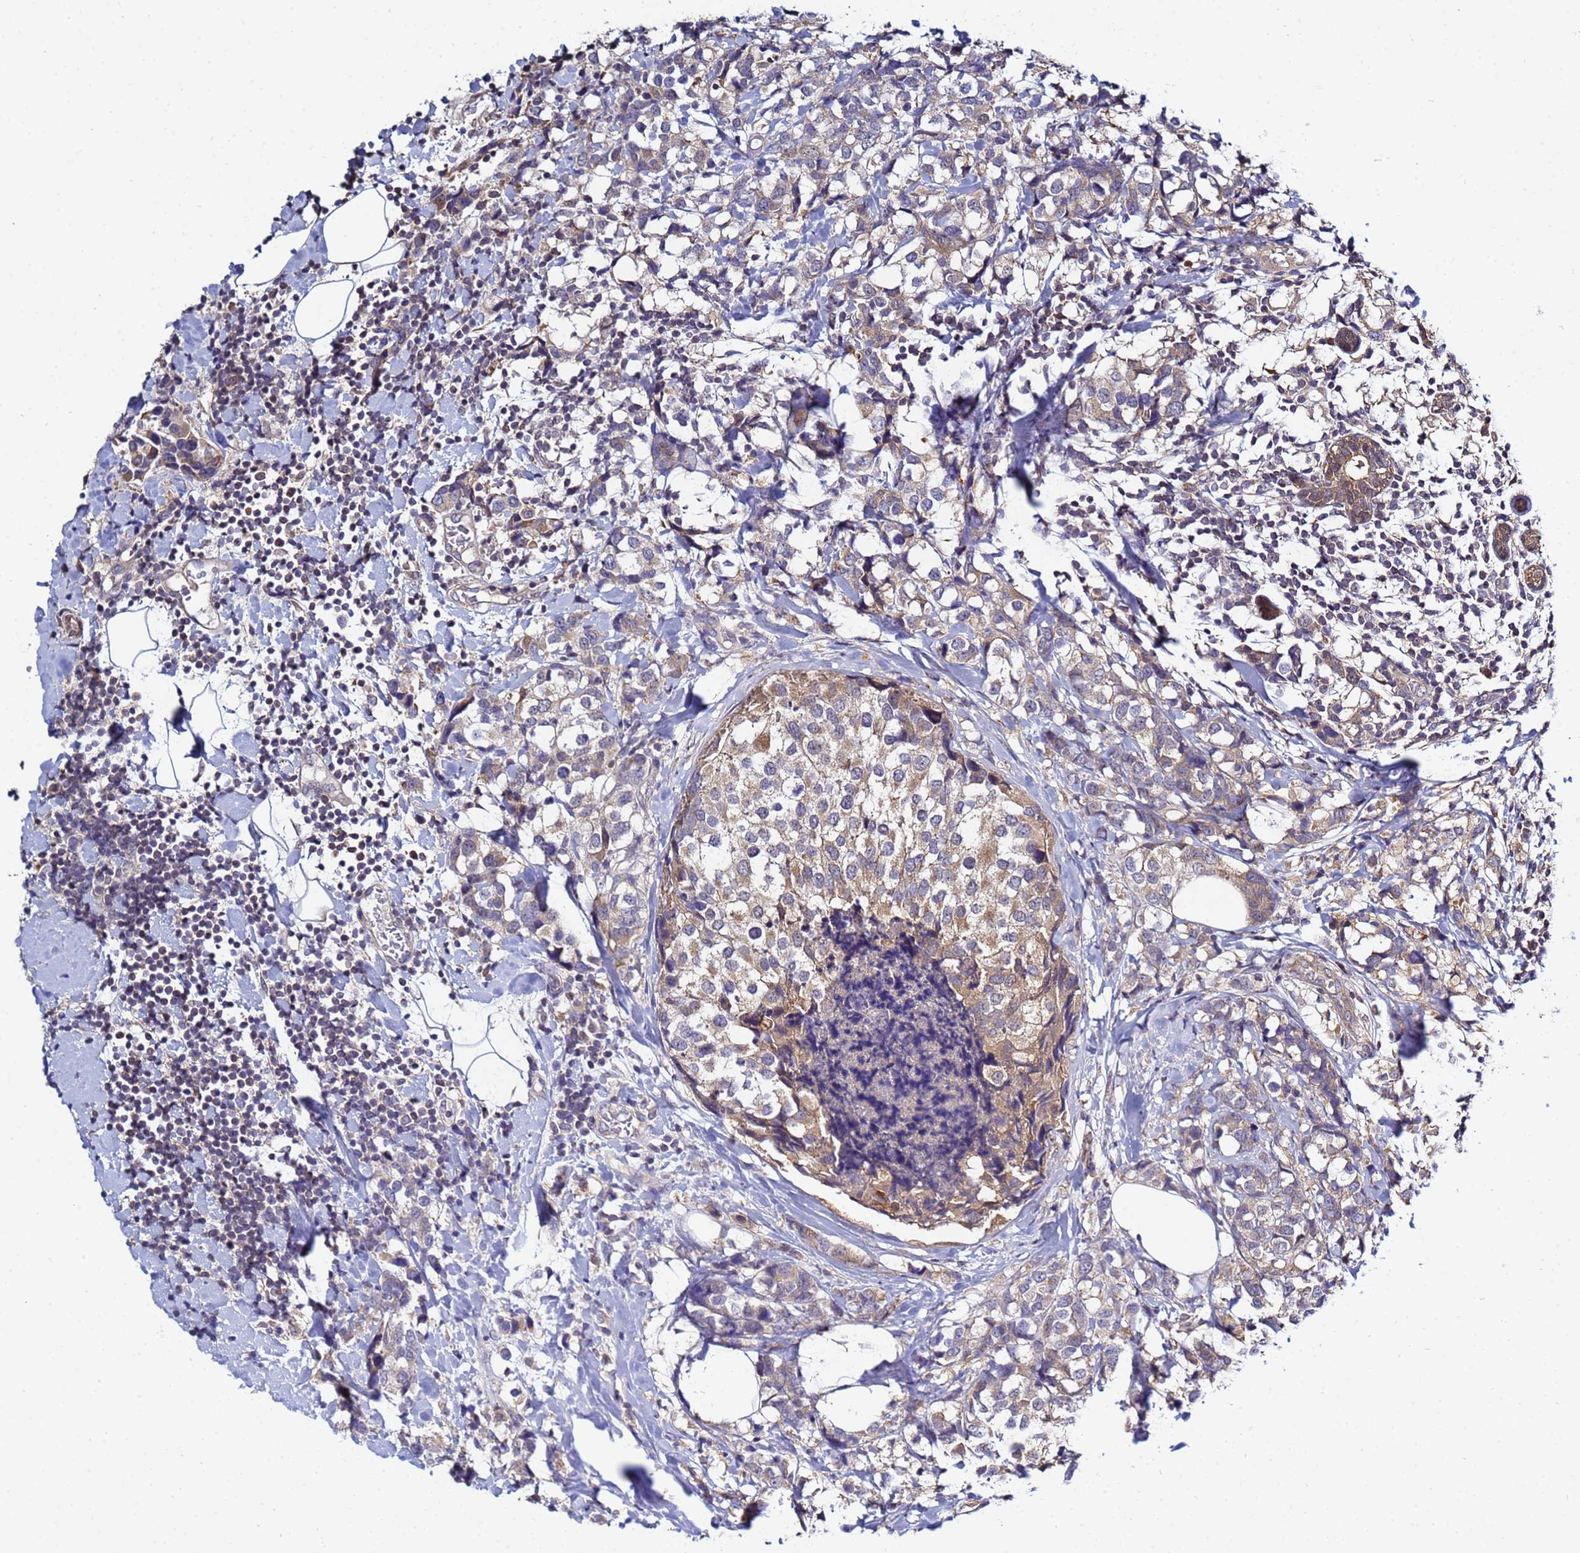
{"staining": {"intensity": "weak", "quantity": ">75%", "location": "cytoplasmic/membranous"}, "tissue": "breast cancer", "cell_type": "Tumor cells", "image_type": "cancer", "snomed": [{"axis": "morphology", "description": "Lobular carcinoma"}, {"axis": "topography", "description": "Breast"}], "caption": "DAB immunohistochemical staining of human breast lobular carcinoma demonstrates weak cytoplasmic/membranous protein positivity in approximately >75% of tumor cells. (IHC, brightfield microscopy, high magnification).", "gene": "NAXE", "patient": {"sex": "female", "age": 59}}